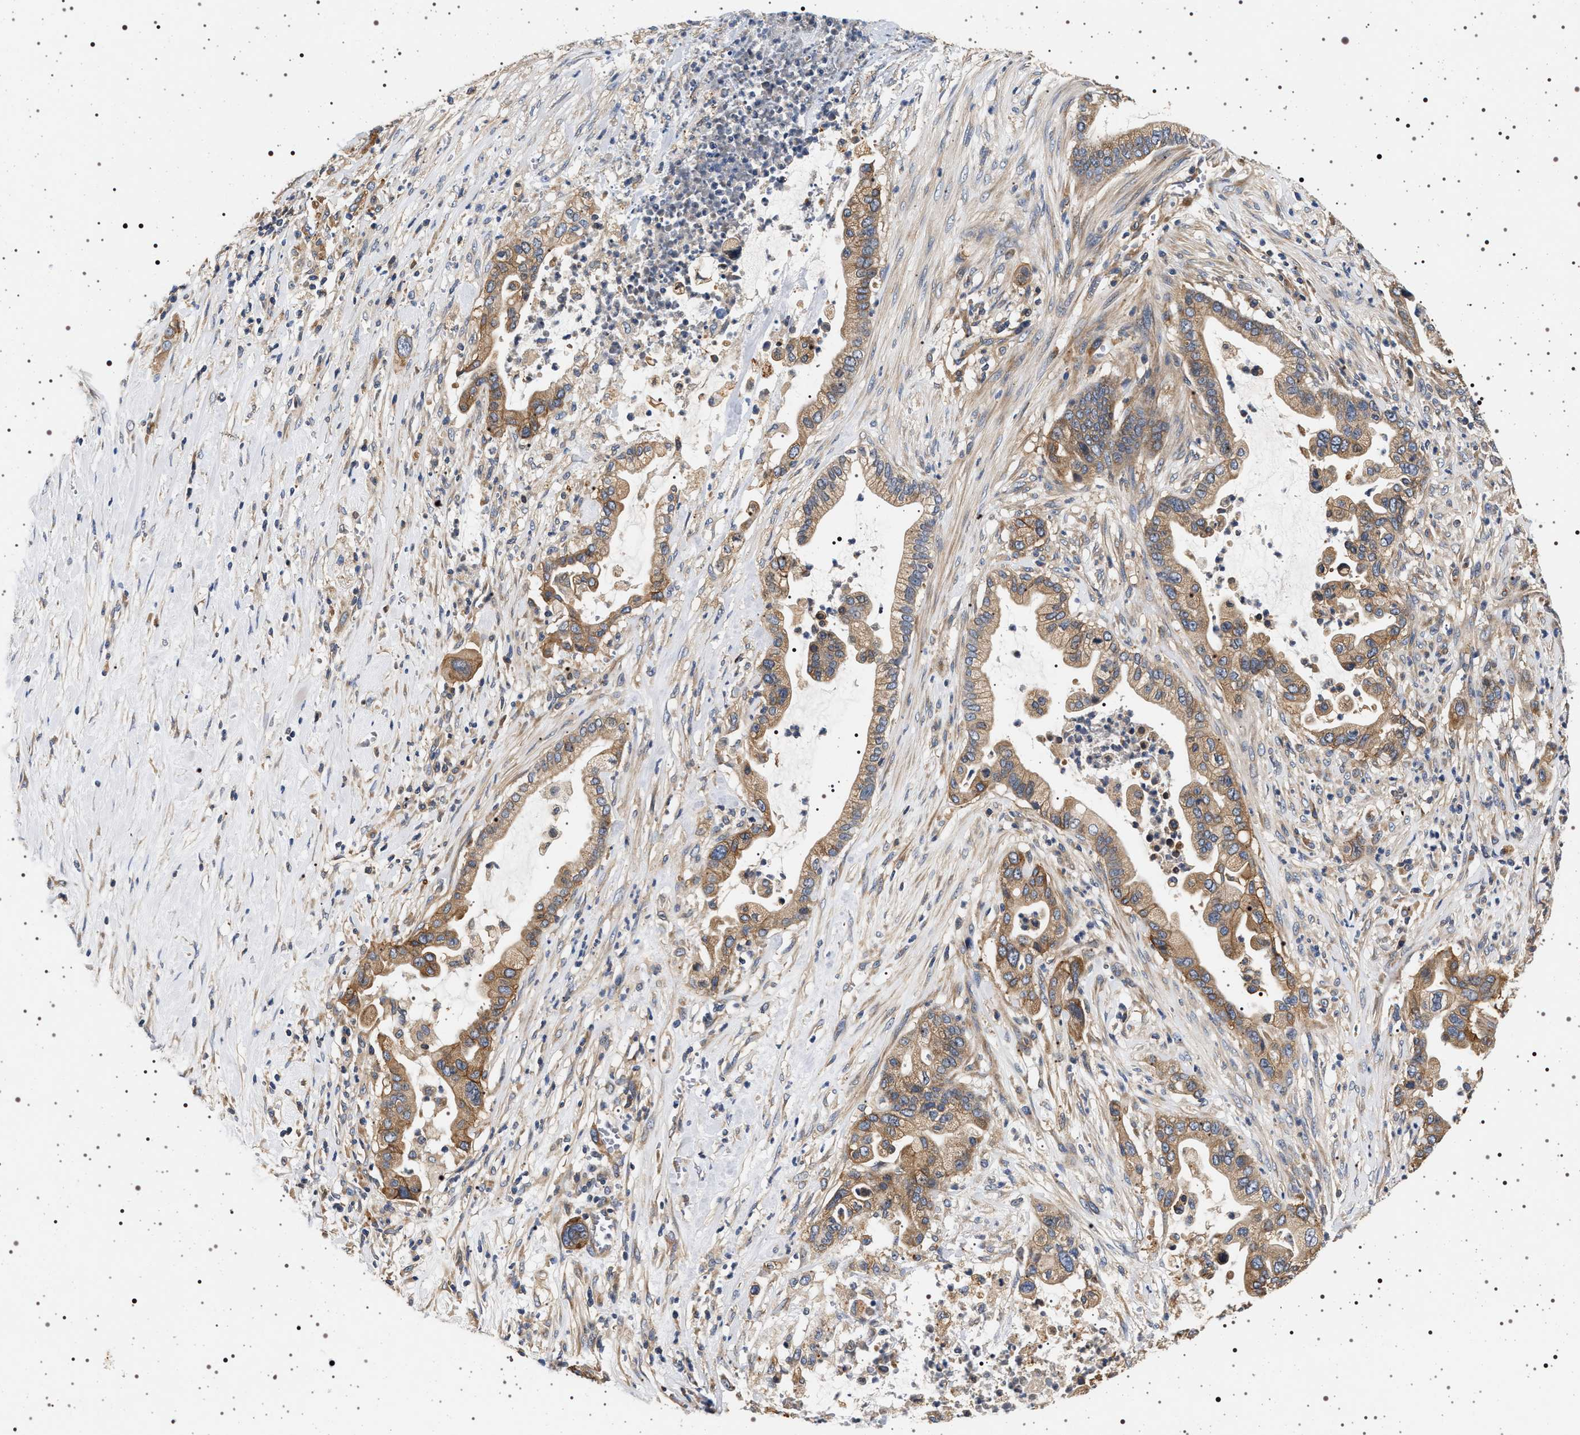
{"staining": {"intensity": "moderate", "quantity": ">75%", "location": "cytoplasmic/membranous"}, "tissue": "pancreatic cancer", "cell_type": "Tumor cells", "image_type": "cancer", "snomed": [{"axis": "morphology", "description": "Adenocarcinoma, NOS"}, {"axis": "topography", "description": "Pancreas"}], "caption": "Human pancreatic adenocarcinoma stained with a brown dye displays moderate cytoplasmic/membranous positive staining in approximately >75% of tumor cells.", "gene": "DCBLD2", "patient": {"sex": "male", "age": 69}}